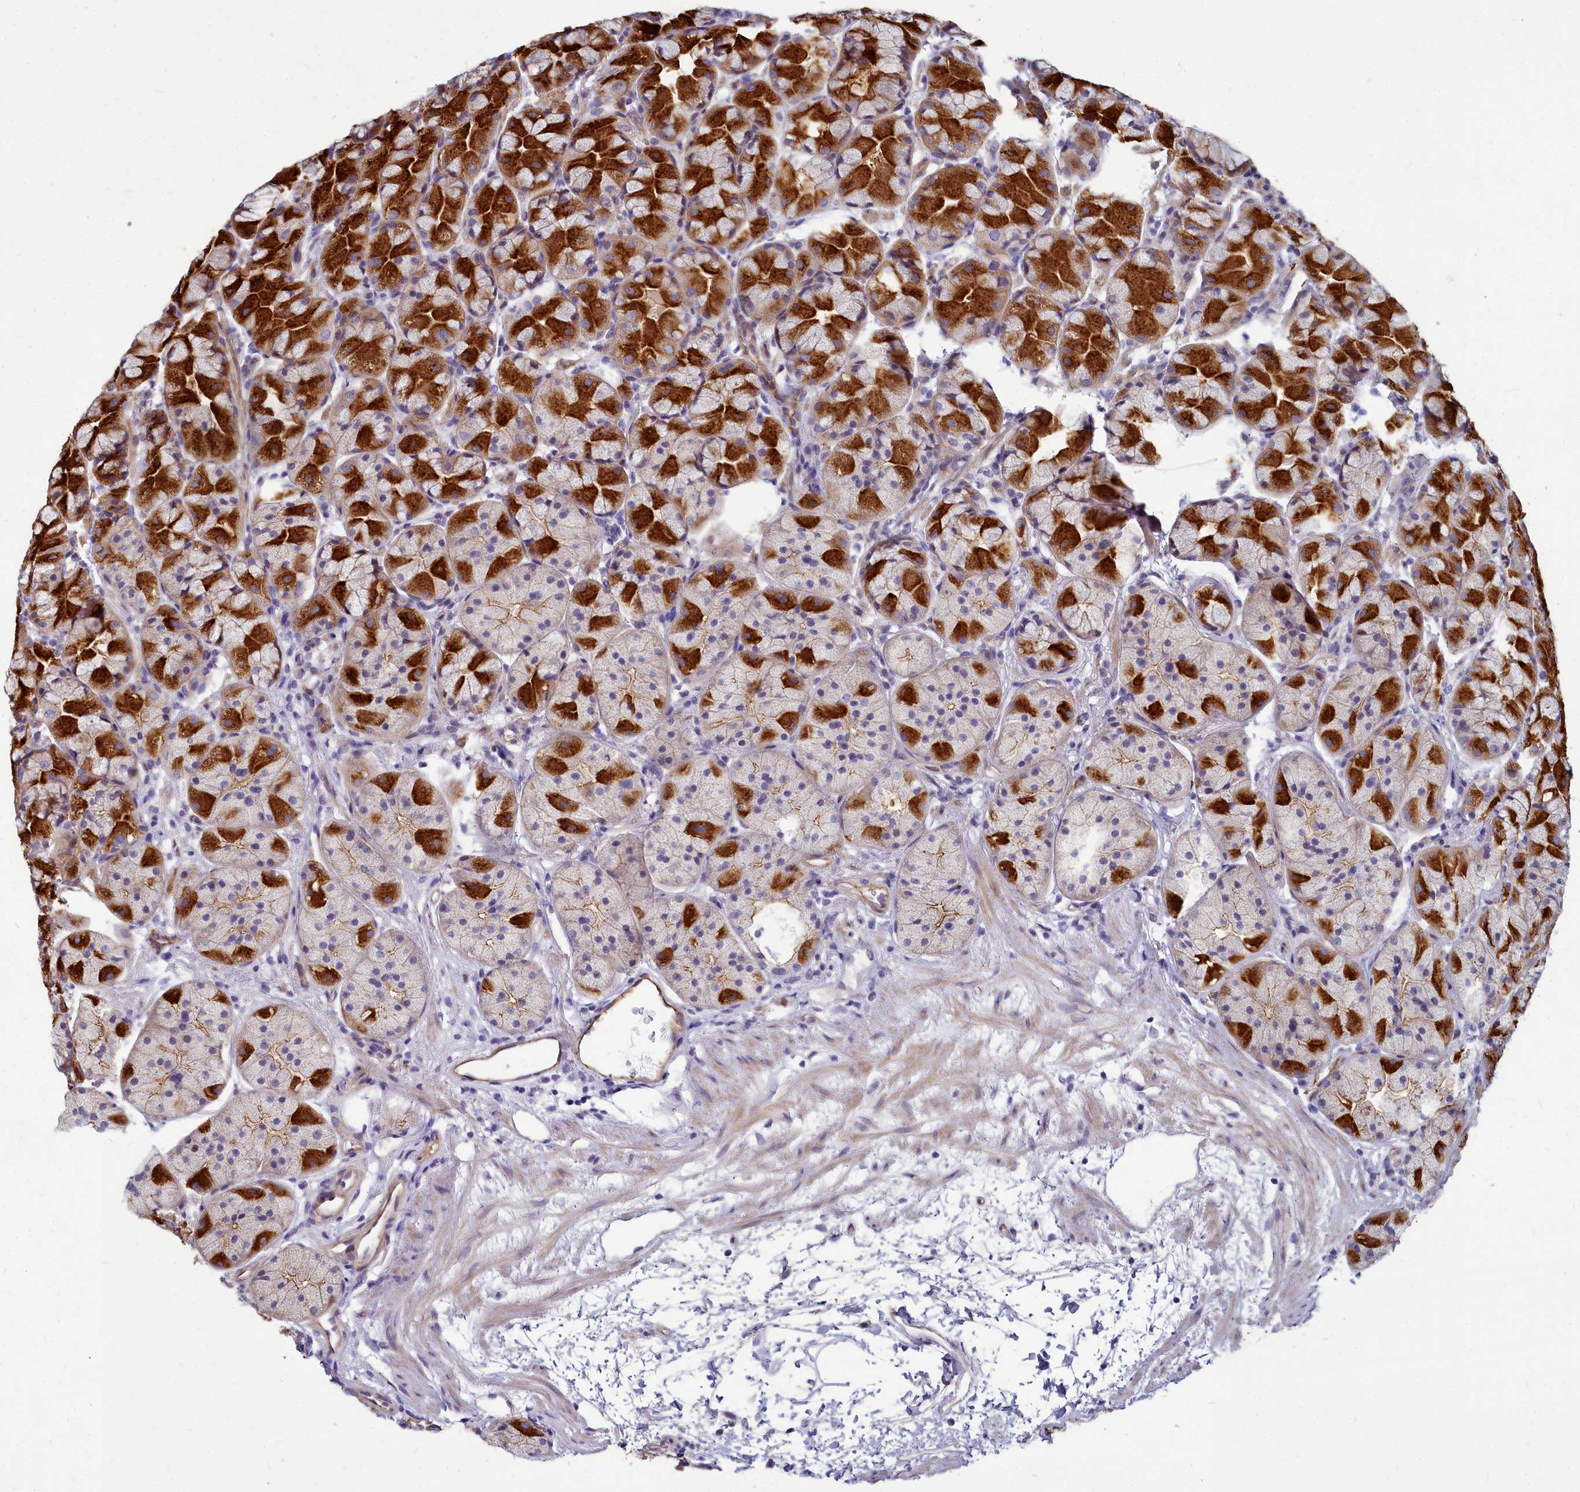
{"staining": {"intensity": "strong", "quantity": "25%-75%", "location": "cytoplasmic/membranous"}, "tissue": "stomach", "cell_type": "Glandular cells", "image_type": "normal", "snomed": [{"axis": "morphology", "description": "Normal tissue, NOS"}, {"axis": "topography", "description": "Stomach"}], "caption": "Glandular cells reveal high levels of strong cytoplasmic/membranous positivity in about 25%-75% of cells in benign stomach.", "gene": "TTC5", "patient": {"sex": "male", "age": 57}}